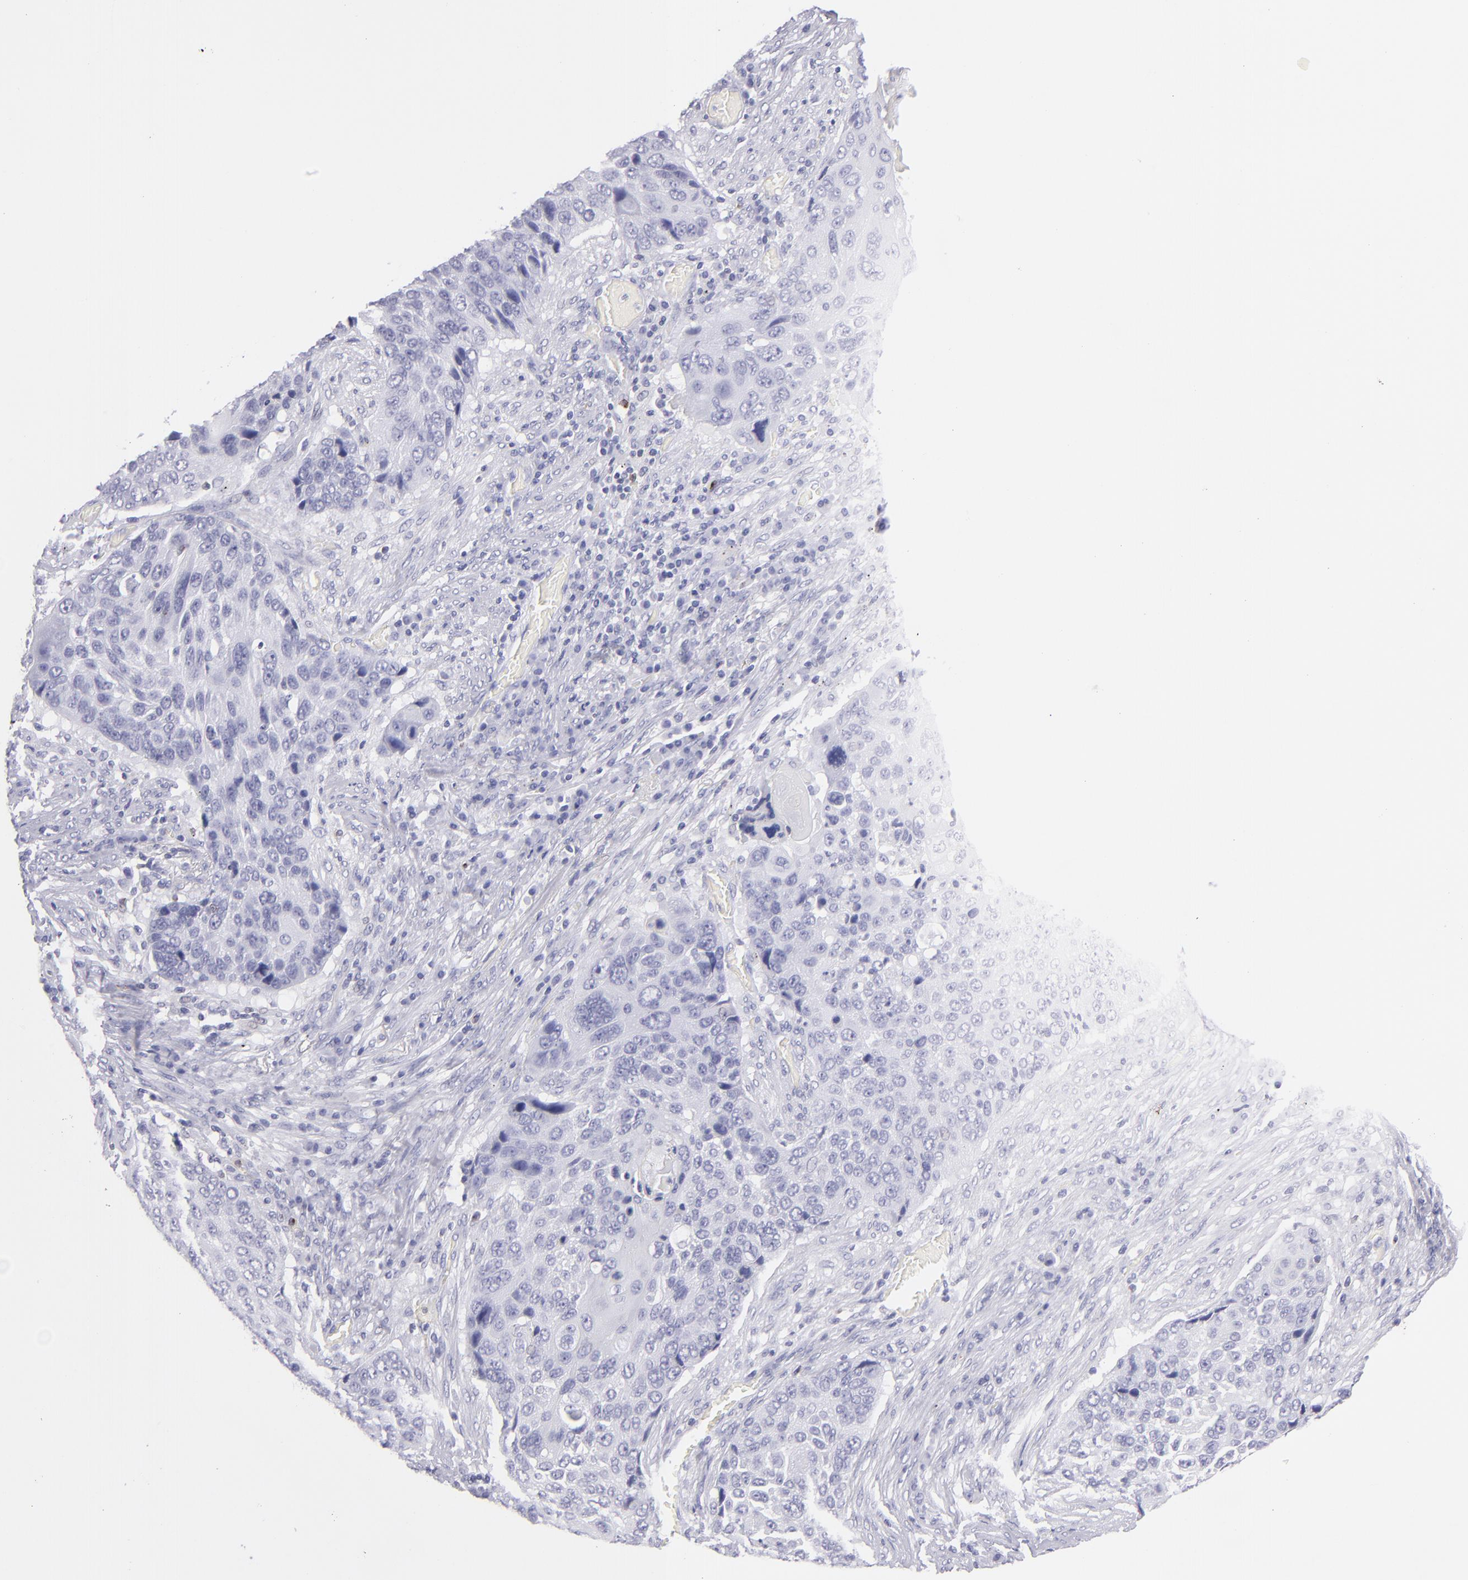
{"staining": {"intensity": "negative", "quantity": "none", "location": "none"}, "tissue": "lung cancer", "cell_type": "Tumor cells", "image_type": "cancer", "snomed": [{"axis": "morphology", "description": "Squamous cell carcinoma, NOS"}, {"axis": "topography", "description": "Lung"}], "caption": "High power microscopy image of an IHC image of lung cancer (squamous cell carcinoma), revealing no significant expression in tumor cells. Brightfield microscopy of IHC stained with DAB (brown) and hematoxylin (blue), captured at high magnification.", "gene": "PRF1", "patient": {"sex": "male", "age": 68}}